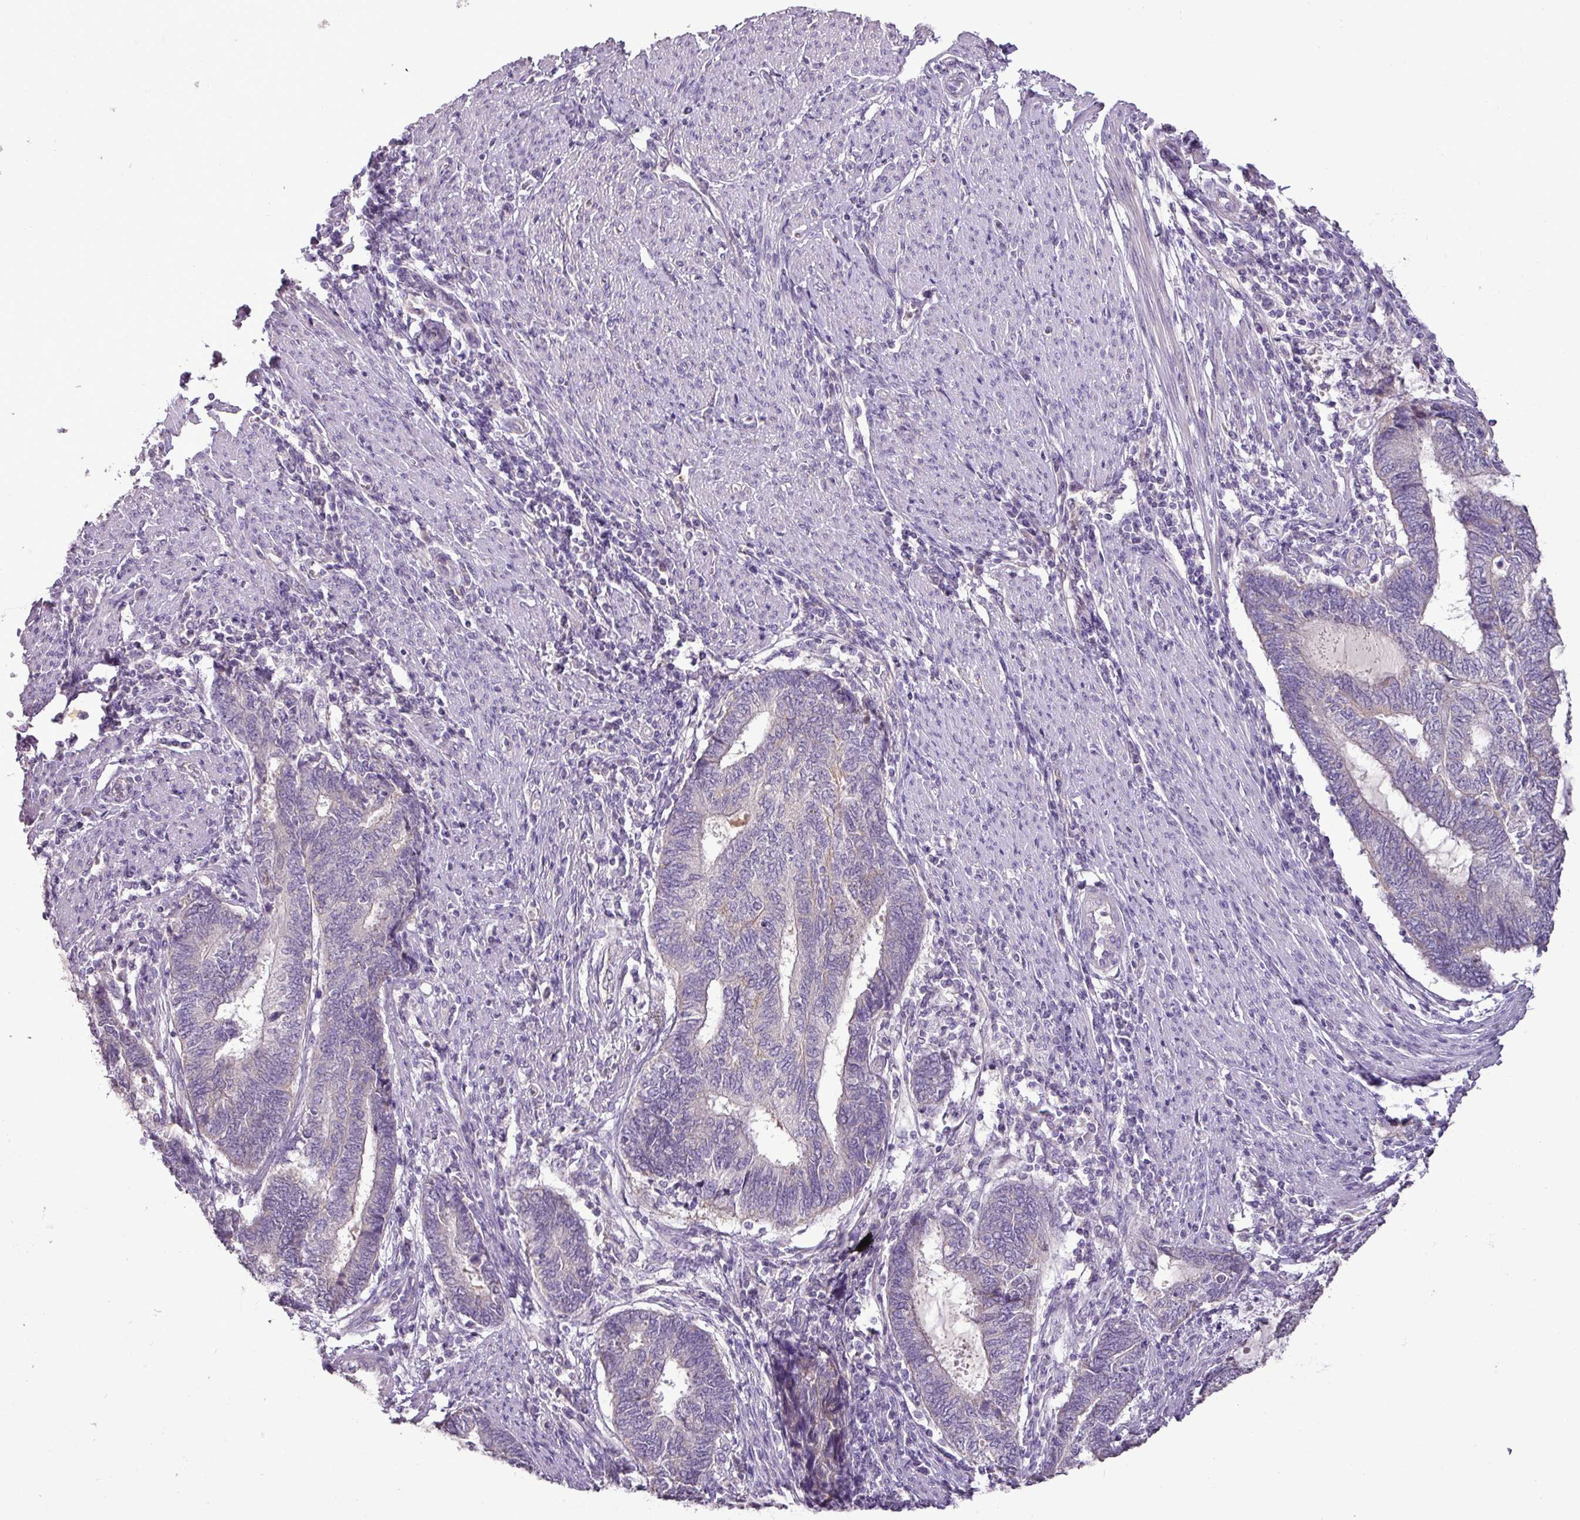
{"staining": {"intensity": "negative", "quantity": "none", "location": "none"}, "tissue": "endometrial cancer", "cell_type": "Tumor cells", "image_type": "cancer", "snomed": [{"axis": "morphology", "description": "Adenocarcinoma, NOS"}, {"axis": "topography", "description": "Uterus"}, {"axis": "topography", "description": "Endometrium"}], "caption": "This is an immunohistochemistry (IHC) micrograph of human endometrial adenocarcinoma. There is no expression in tumor cells.", "gene": "BRINP2", "patient": {"sex": "female", "age": 70}}